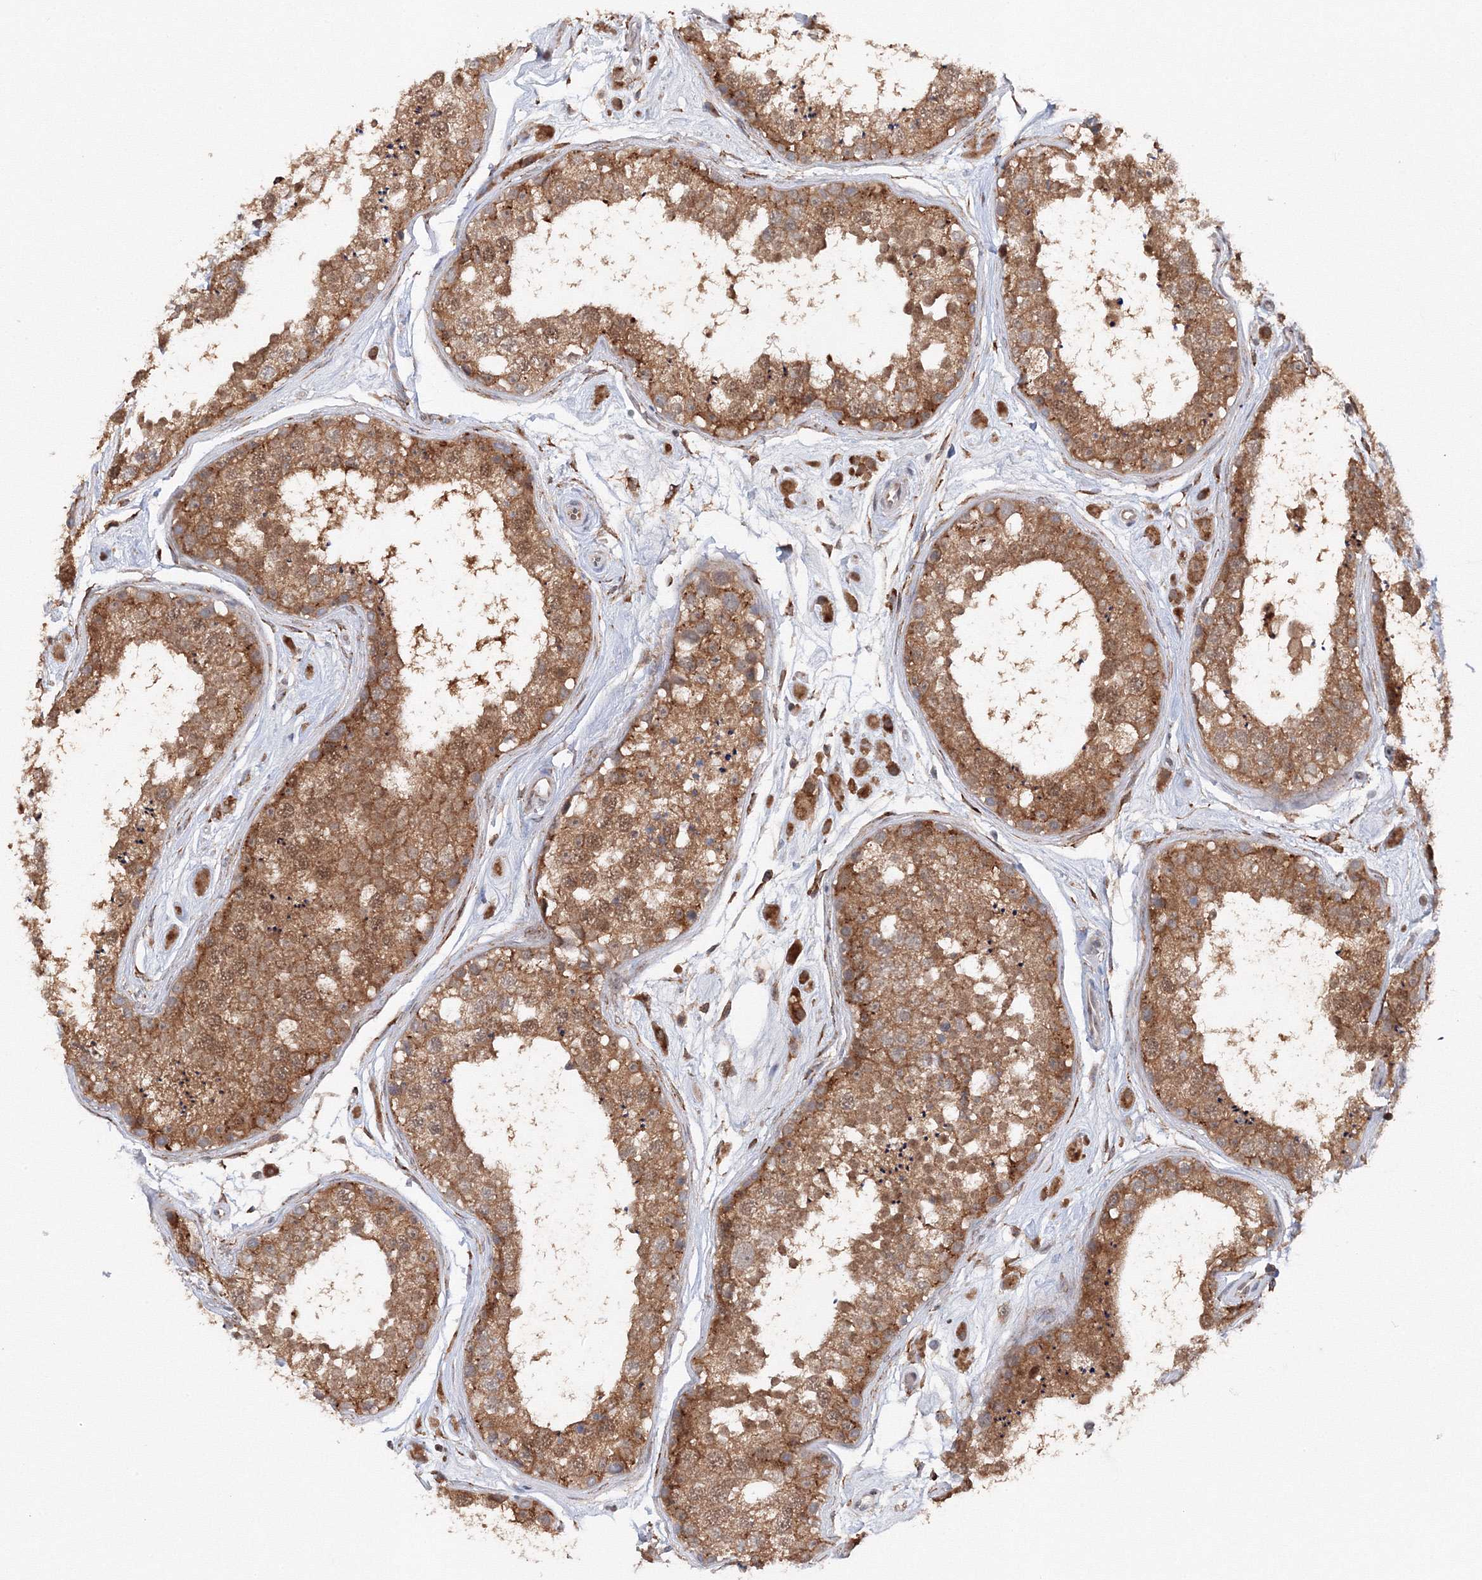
{"staining": {"intensity": "moderate", "quantity": ">75%", "location": "cytoplasmic/membranous"}, "tissue": "testis", "cell_type": "Cells in seminiferous ducts", "image_type": "normal", "snomed": [{"axis": "morphology", "description": "Normal tissue, NOS"}, {"axis": "topography", "description": "Testis"}], "caption": "An immunohistochemistry image of unremarkable tissue is shown. Protein staining in brown labels moderate cytoplasmic/membranous positivity in testis within cells in seminiferous ducts. The staining was performed using DAB (3,3'-diaminobenzidine), with brown indicating positive protein expression. Nuclei are stained blue with hematoxylin.", "gene": "DIS3L2", "patient": {"sex": "male", "age": 25}}